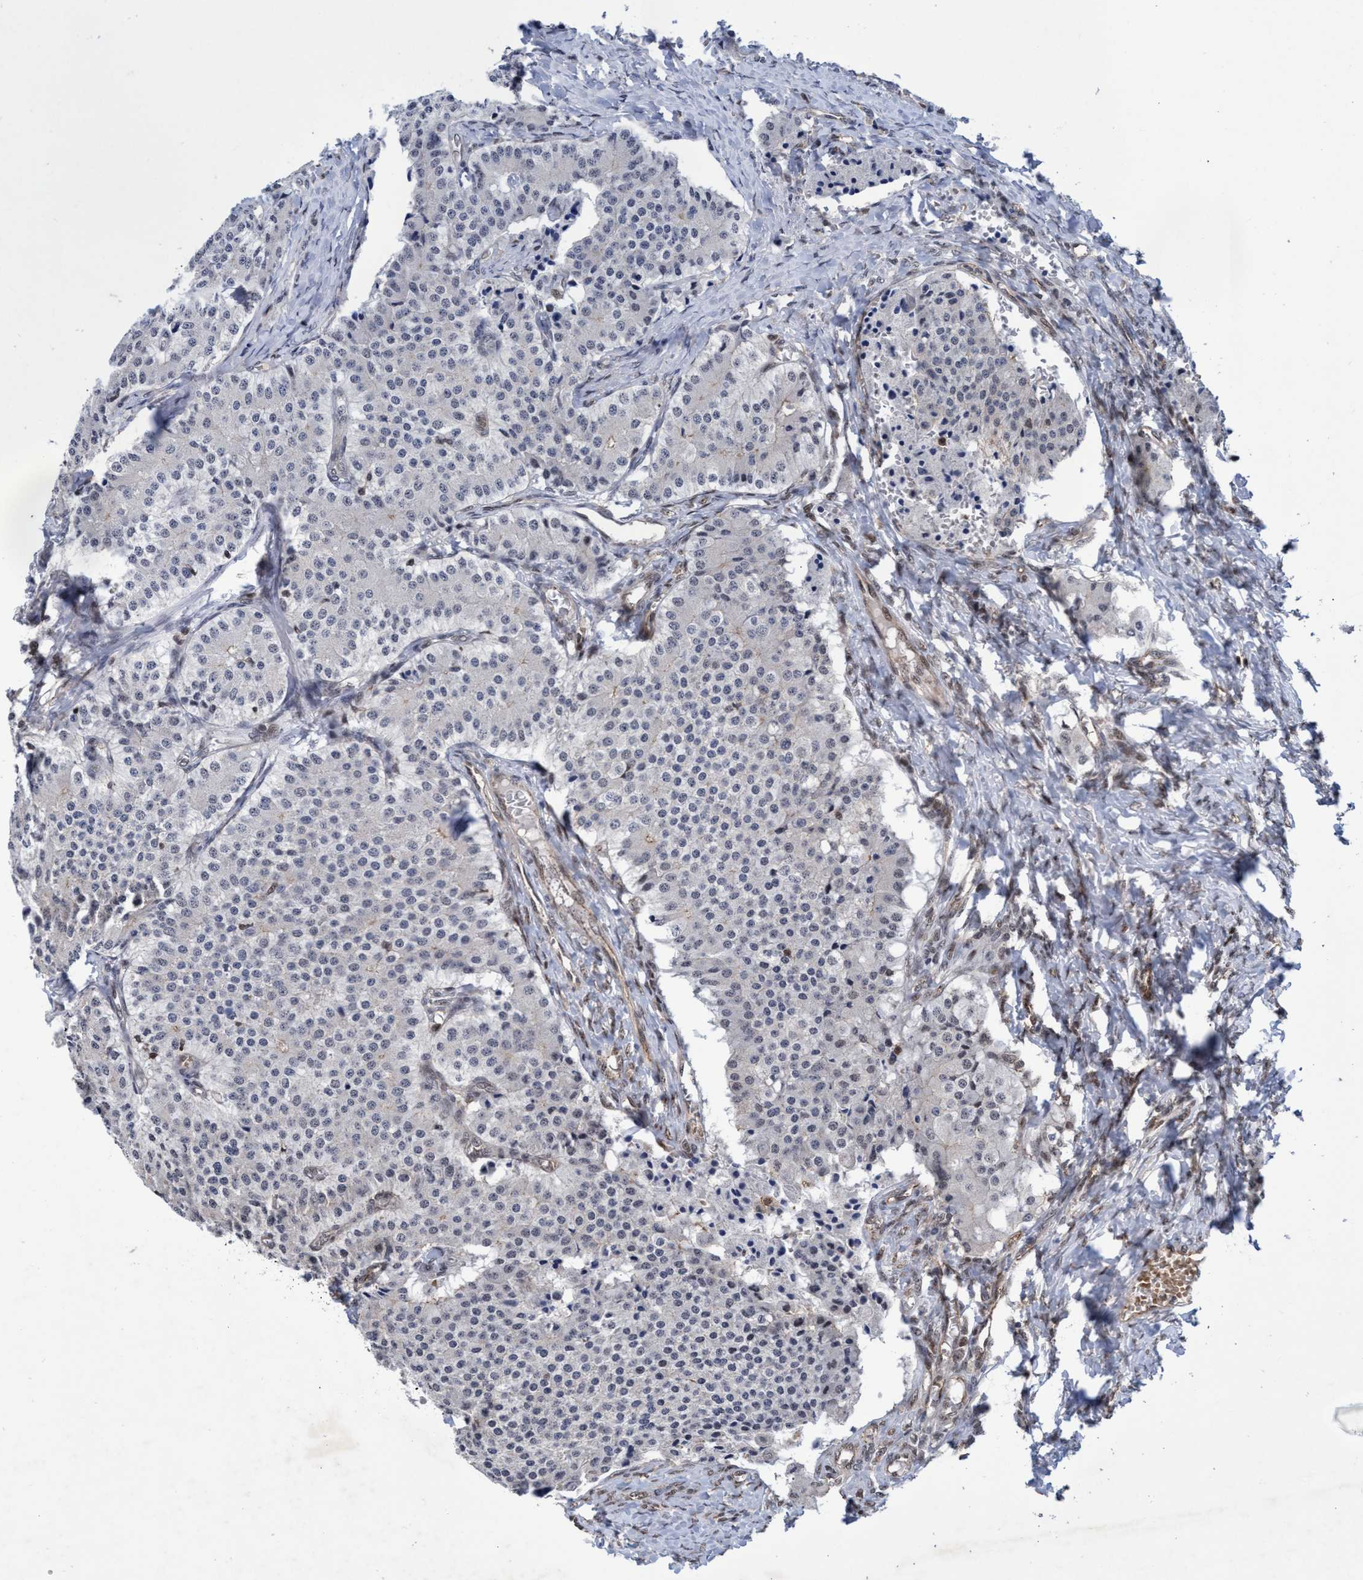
{"staining": {"intensity": "weak", "quantity": "<25%", "location": "nuclear"}, "tissue": "carcinoid", "cell_type": "Tumor cells", "image_type": "cancer", "snomed": [{"axis": "morphology", "description": "Carcinoid, malignant, NOS"}, {"axis": "topography", "description": "Colon"}], "caption": "The image shows no significant staining in tumor cells of carcinoid. The staining was performed using DAB (3,3'-diaminobenzidine) to visualize the protein expression in brown, while the nuclei were stained in blue with hematoxylin (Magnification: 20x).", "gene": "GTF2F1", "patient": {"sex": "female", "age": 52}}